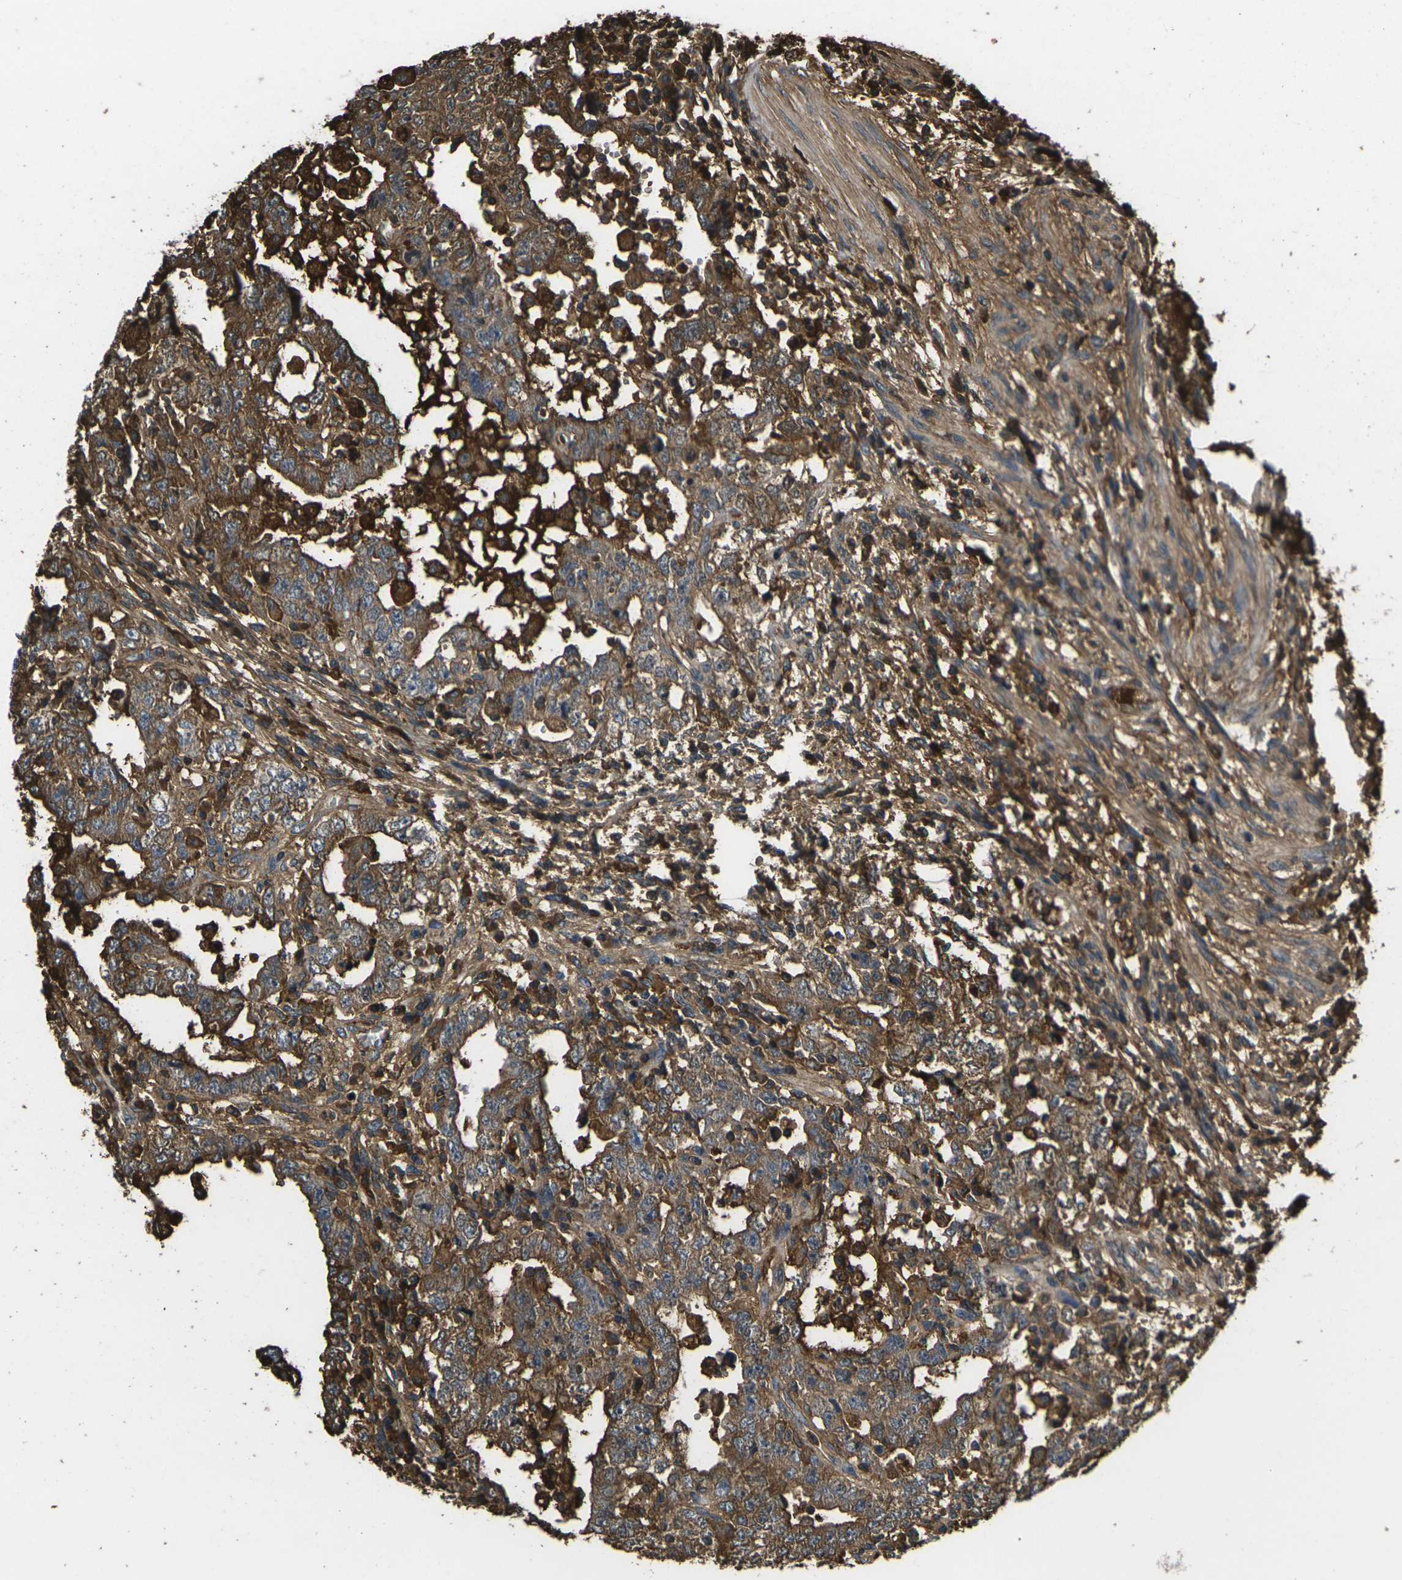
{"staining": {"intensity": "strong", "quantity": ">75%", "location": "cytoplasmic/membranous"}, "tissue": "testis cancer", "cell_type": "Tumor cells", "image_type": "cancer", "snomed": [{"axis": "morphology", "description": "Carcinoma, Embryonal, NOS"}, {"axis": "topography", "description": "Testis"}], "caption": "This image displays immunohistochemistry (IHC) staining of human testis cancer, with high strong cytoplasmic/membranous staining in approximately >75% of tumor cells.", "gene": "HSPG2", "patient": {"sex": "male", "age": 26}}